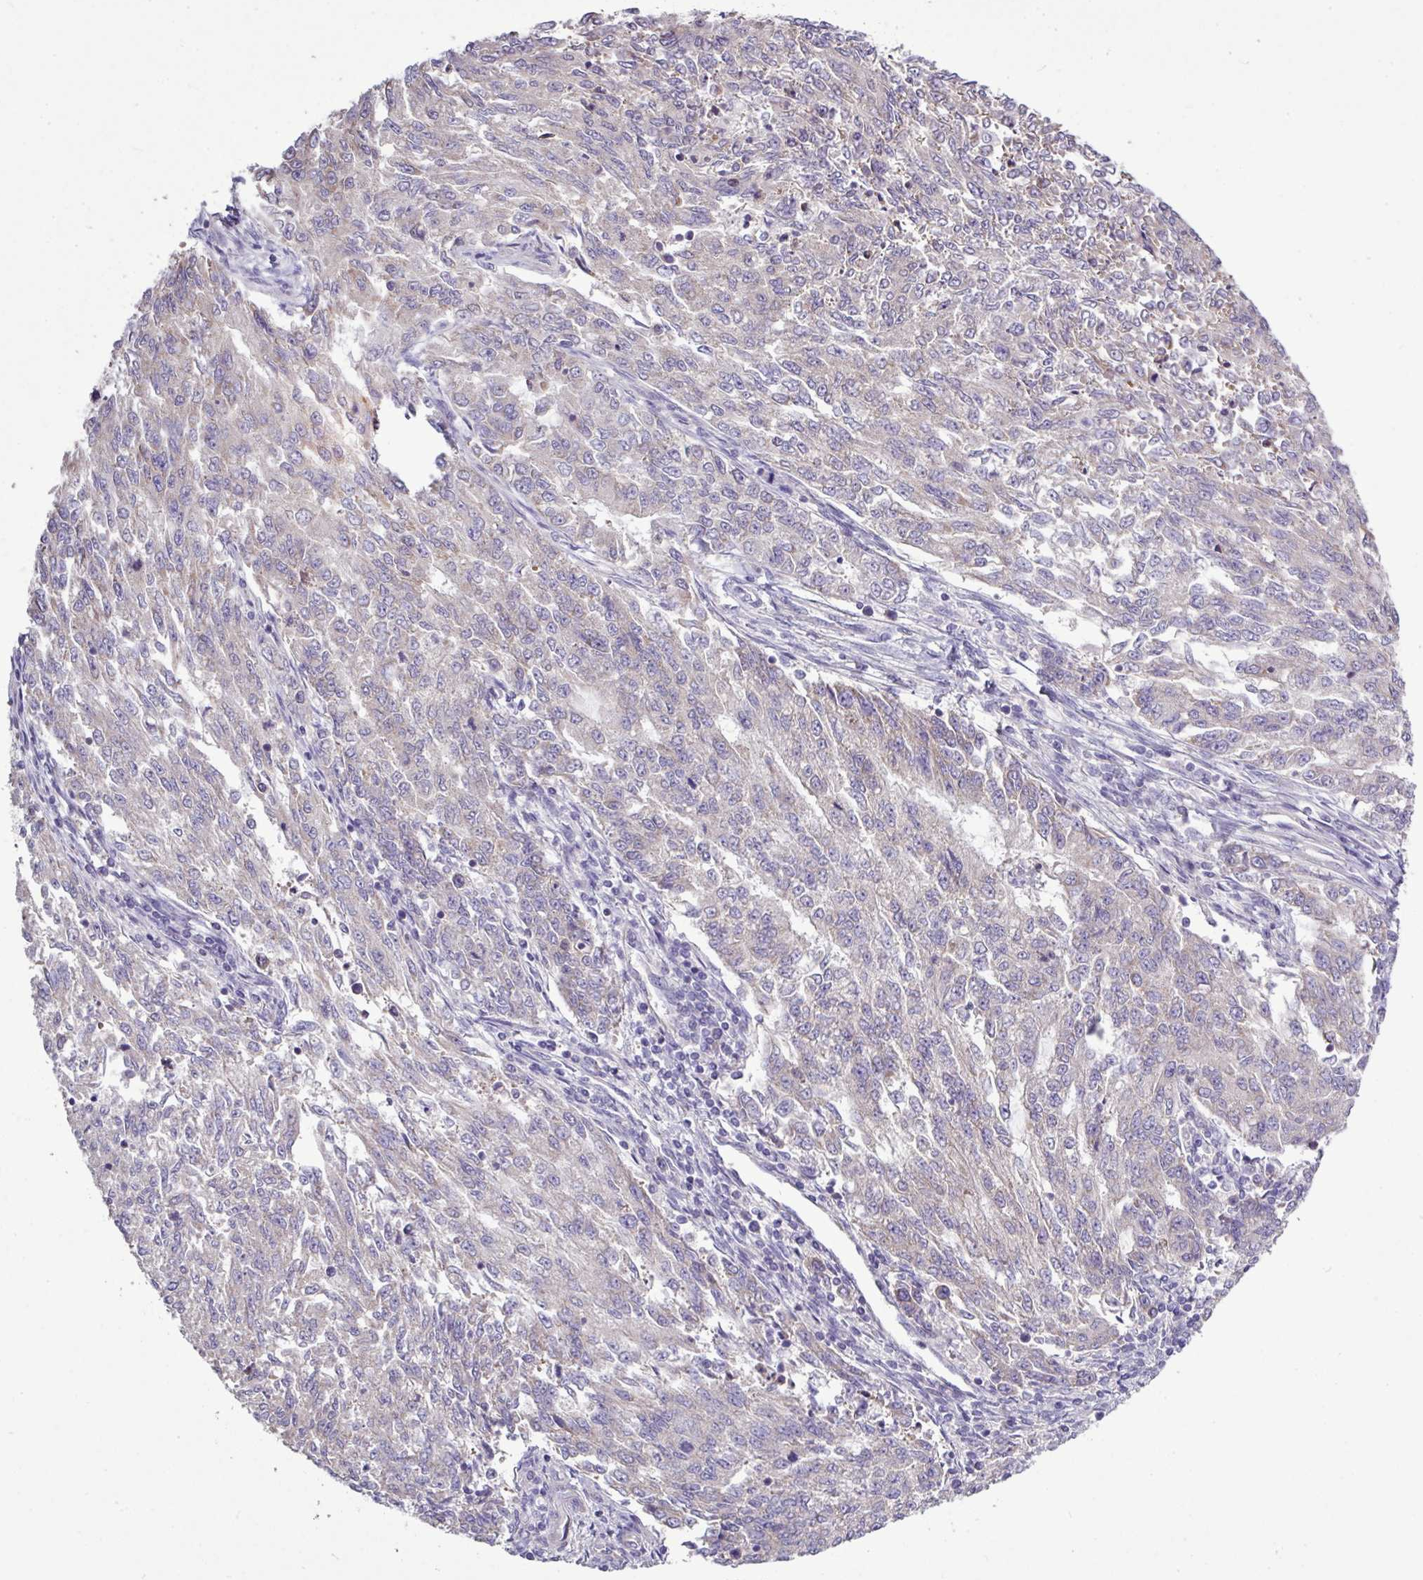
{"staining": {"intensity": "weak", "quantity": "<25%", "location": "cytoplasmic/membranous"}, "tissue": "endometrial cancer", "cell_type": "Tumor cells", "image_type": "cancer", "snomed": [{"axis": "morphology", "description": "Adenocarcinoma, NOS"}, {"axis": "topography", "description": "Endometrium"}], "caption": "A histopathology image of adenocarcinoma (endometrial) stained for a protein demonstrates no brown staining in tumor cells.", "gene": "AGAP5", "patient": {"sex": "female", "age": 50}}